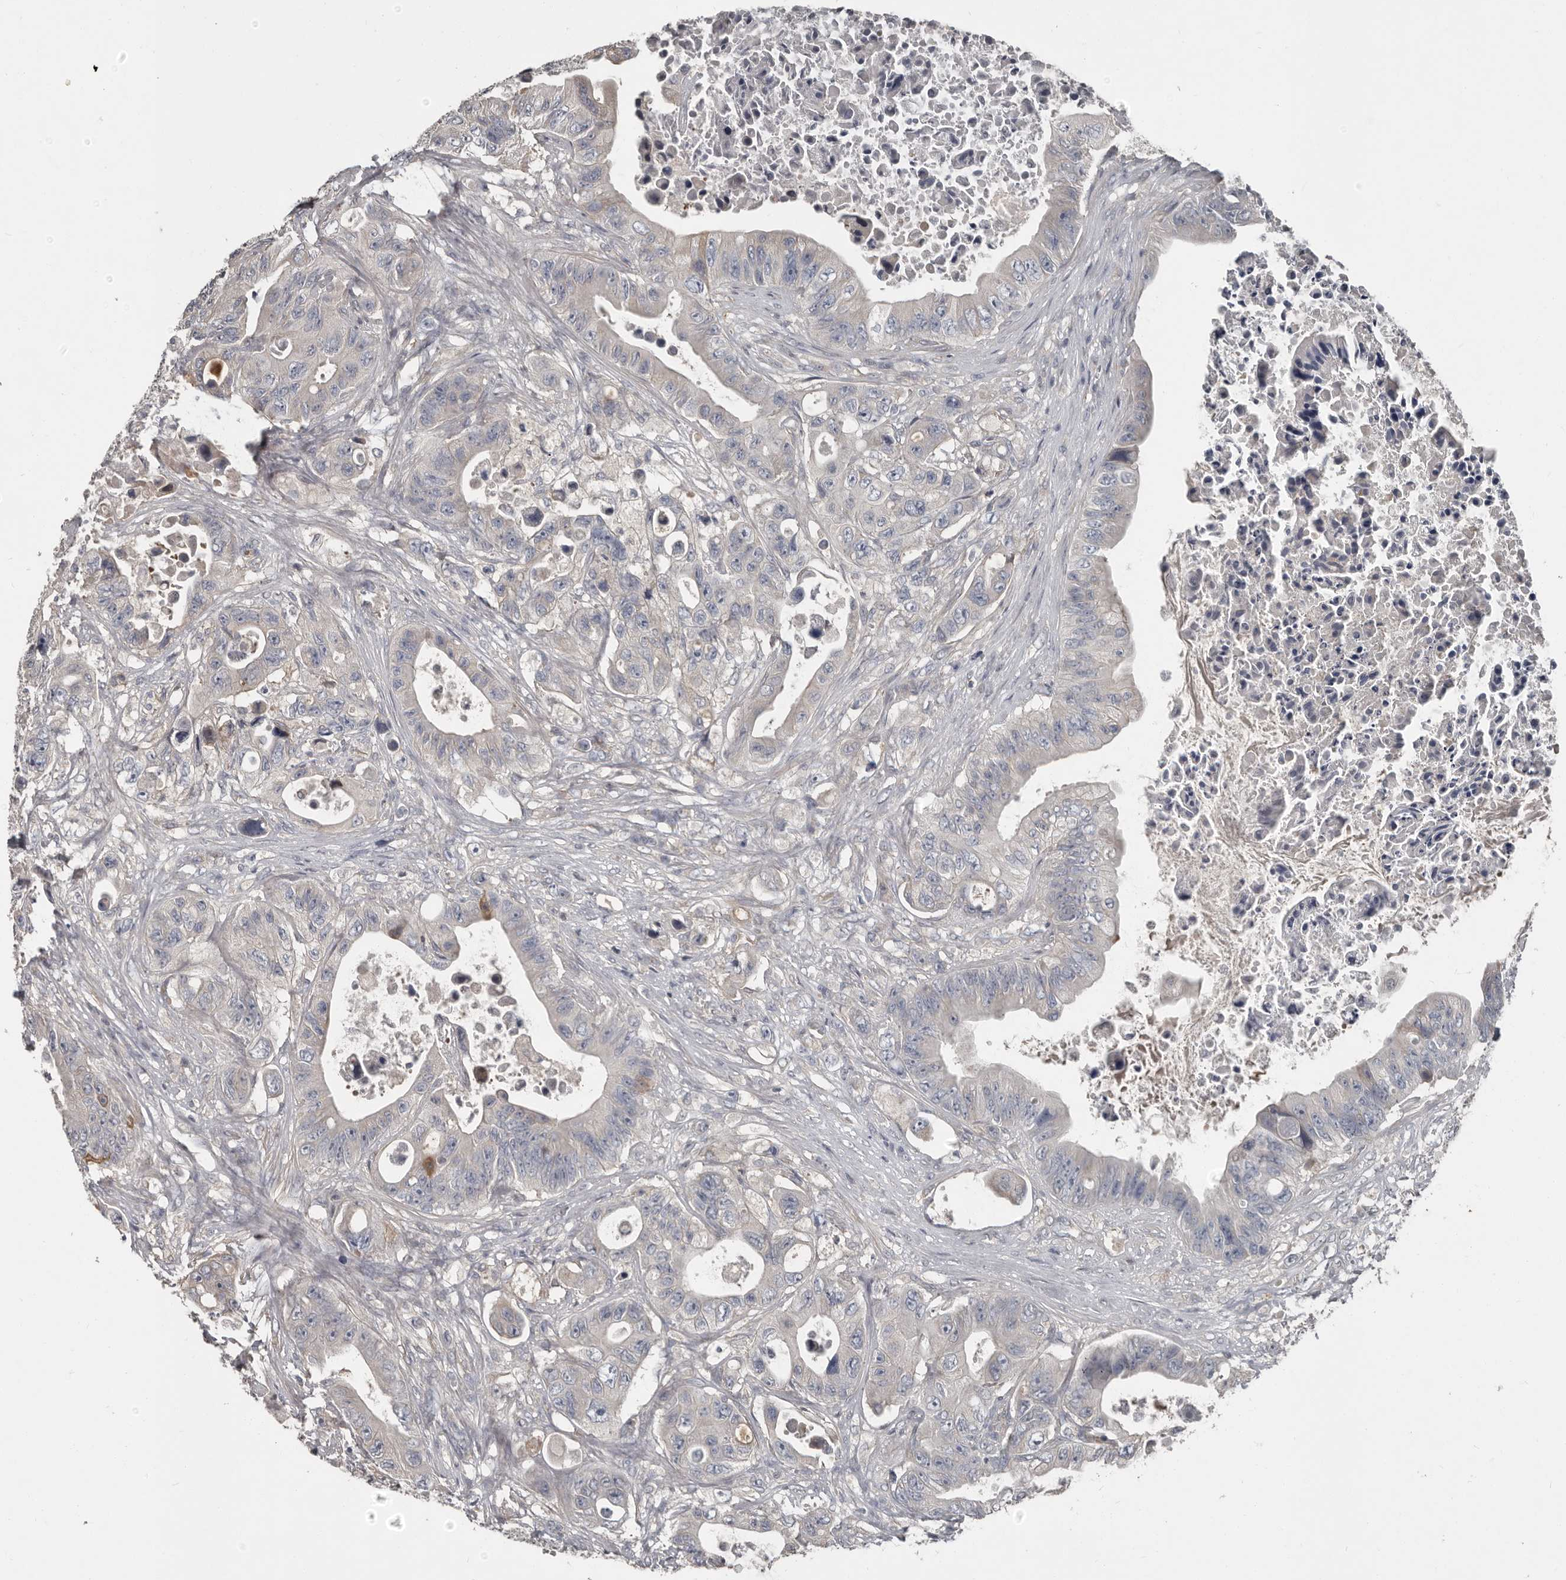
{"staining": {"intensity": "negative", "quantity": "none", "location": "none"}, "tissue": "colorectal cancer", "cell_type": "Tumor cells", "image_type": "cancer", "snomed": [{"axis": "morphology", "description": "Adenocarcinoma, NOS"}, {"axis": "topography", "description": "Colon"}], "caption": "Adenocarcinoma (colorectal) was stained to show a protein in brown. There is no significant positivity in tumor cells.", "gene": "CA6", "patient": {"sex": "female", "age": 46}}